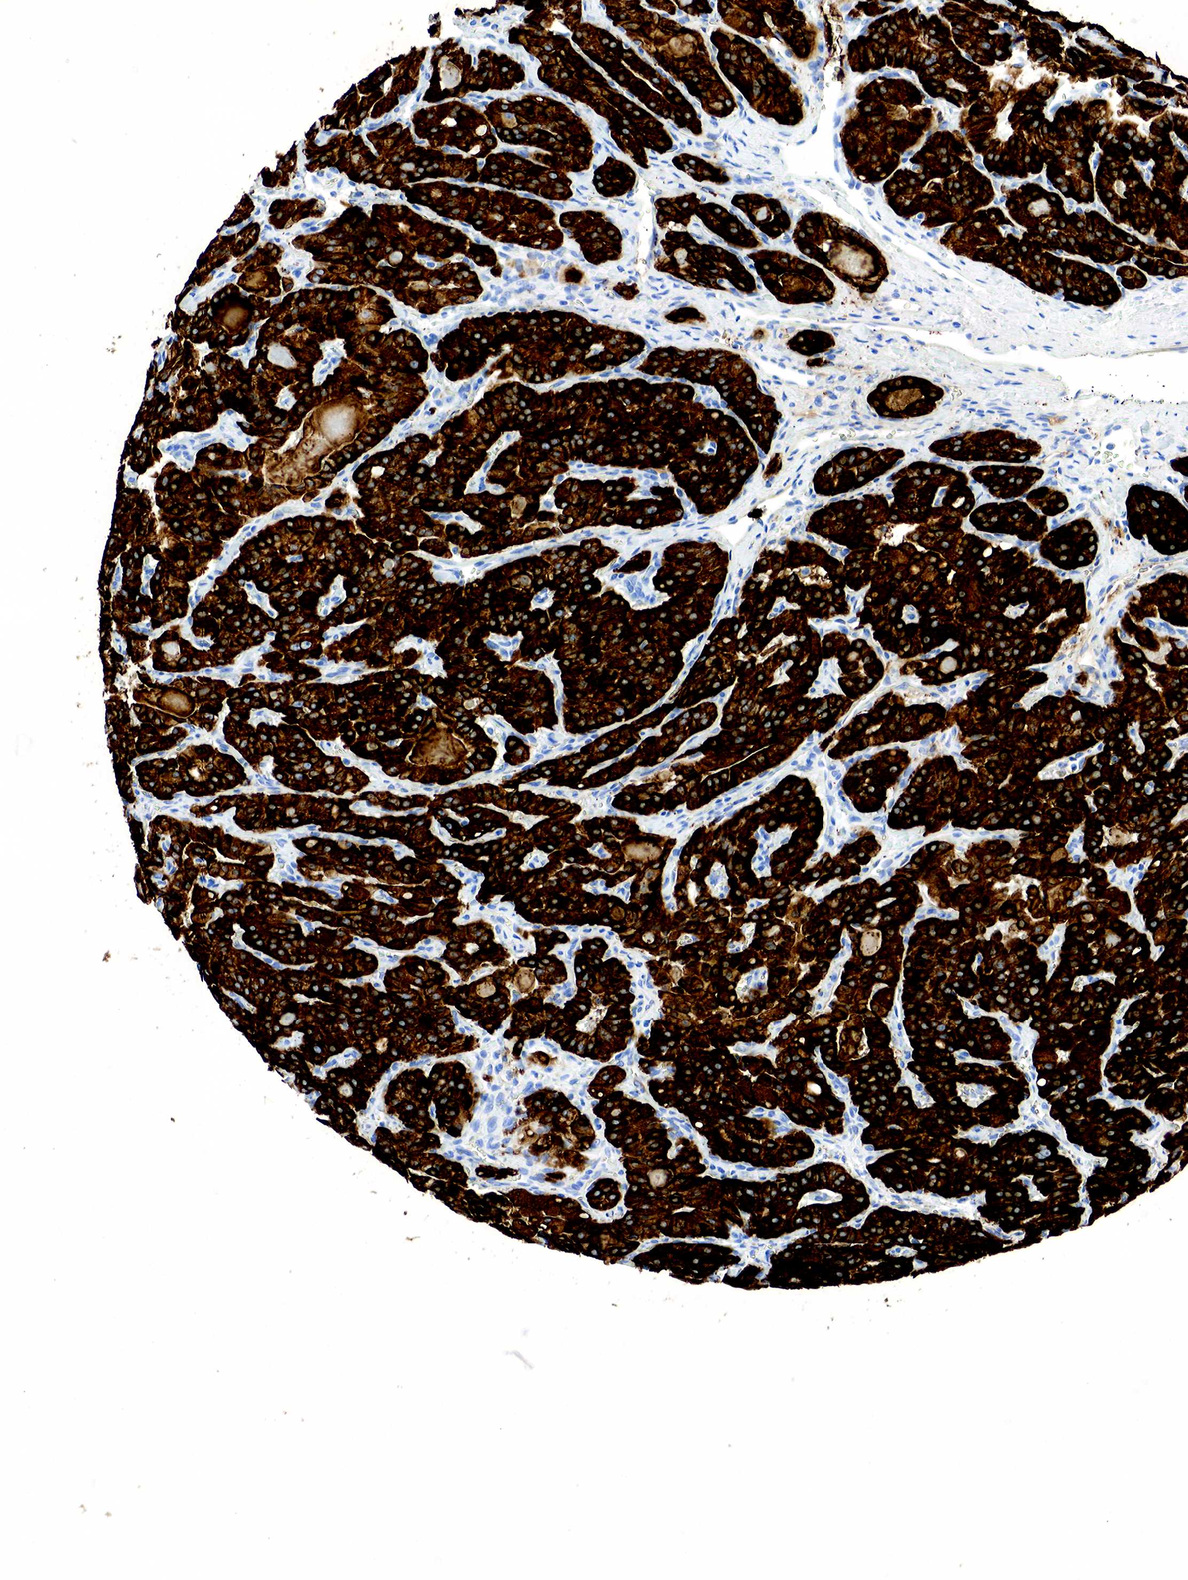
{"staining": {"intensity": "strong", "quantity": ">75%", "location": "cytoplasmic/membranous"}, "tissue": "thyroid cancer", "cell_type": "Tumor cells", "image_type": "cancer", "snomed": [{"axis": "morphology", "description": "Carcinoma, NOS"}, {"axis": "topography", "description": "Thyroid gland"}], "caption": "A histopathology image showing strong cytoplasmic/membranous staining in about >75% of tumor cells in thyroid cancer, as visualized by brown immunohistochemical staining.", "gene": "KRT7", "patient": {"sex": "male", "age": 76}}